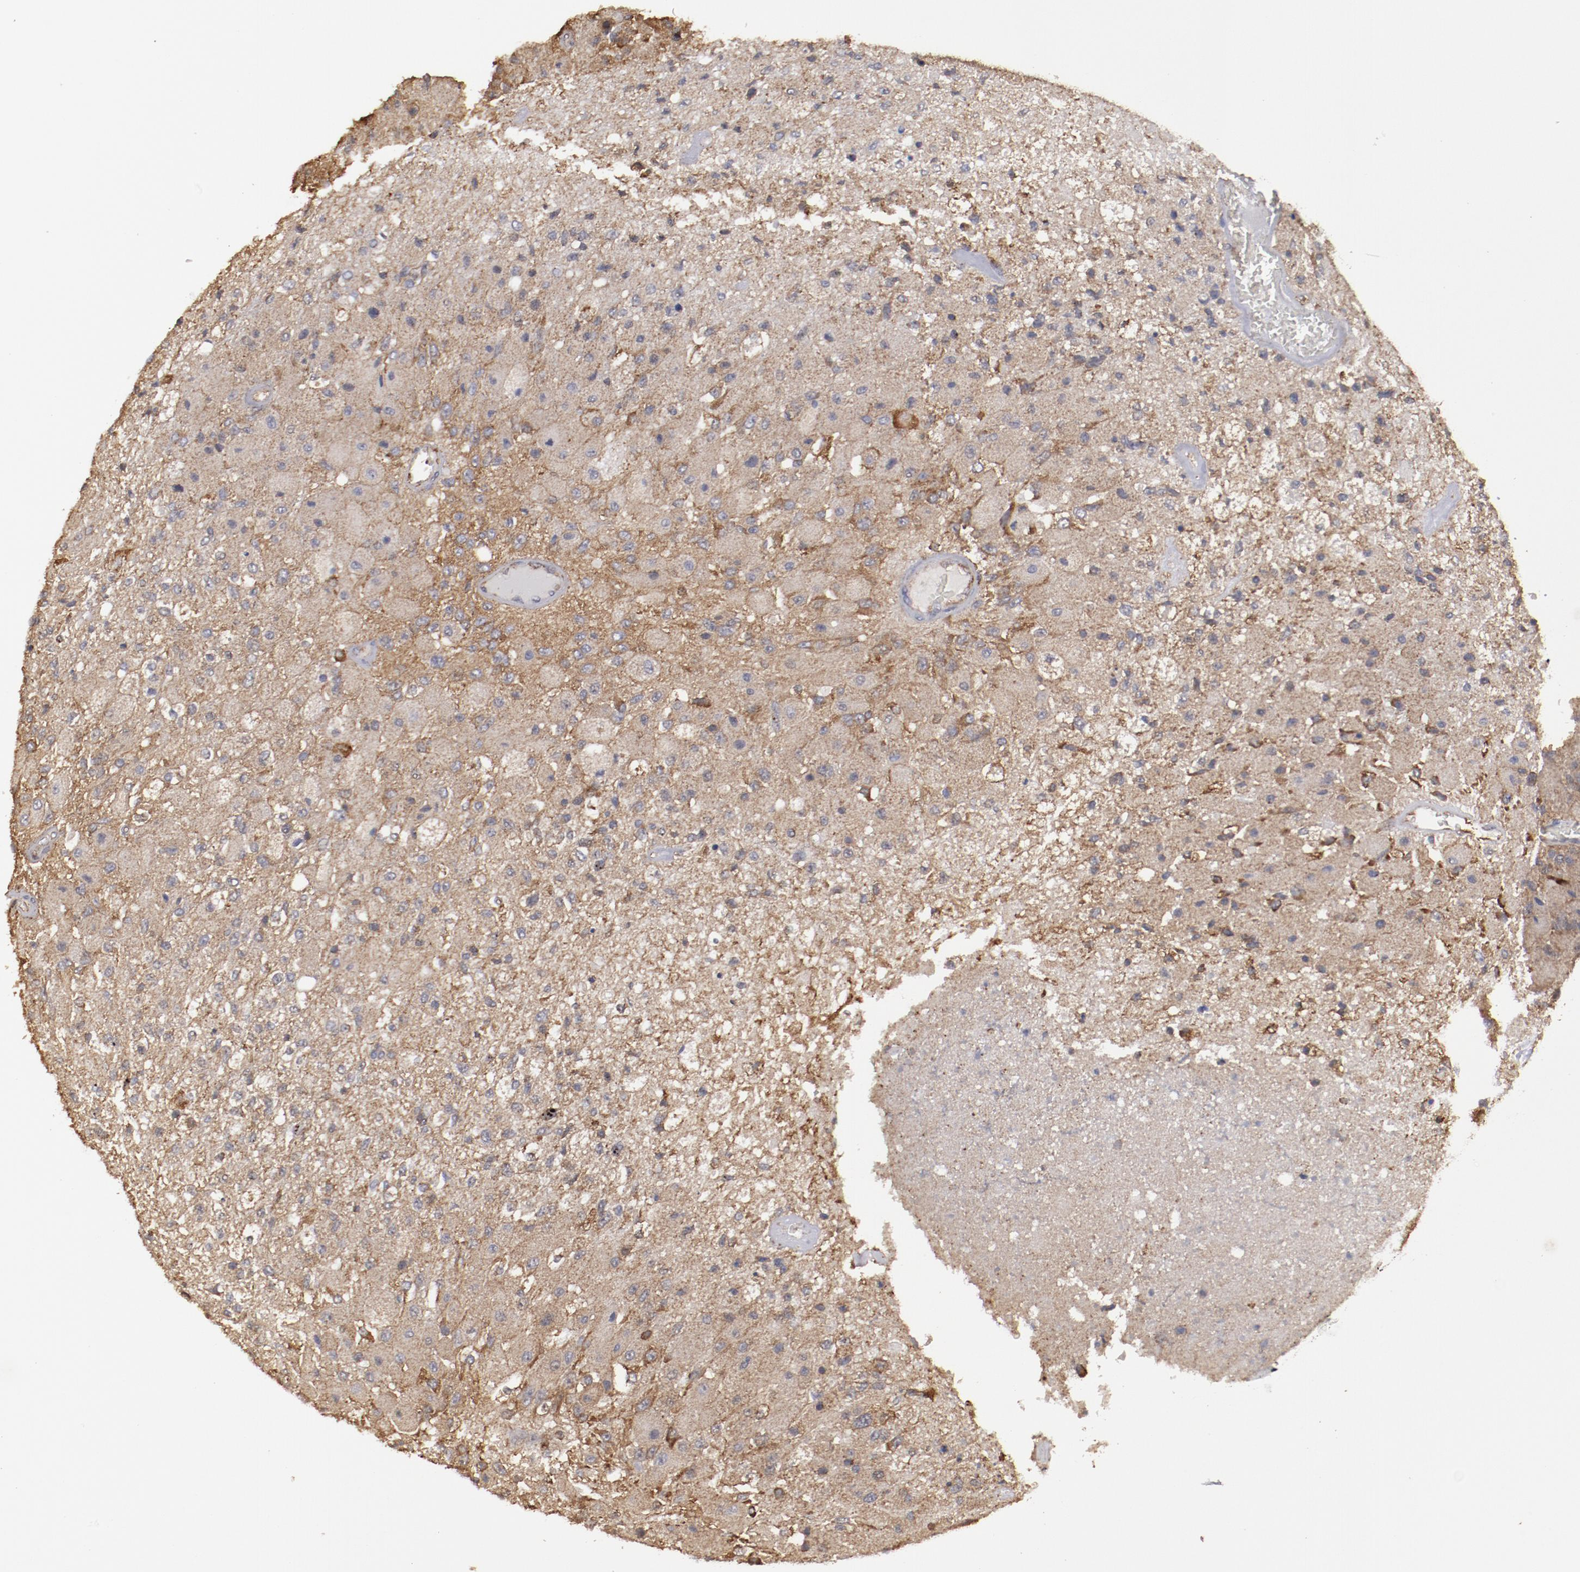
{"staining": {"intensity": "moderate", "quantity": "25%-75%", "location": "cytoplasmic/membranous"}, "tissue": "glioma", "cell_type": "Tumor cells", "image_type": "cancer", "snomed": [{"axis": "morphology", "description": "Normal tissue, NOS"}, {"axis": "morphology", "description": "Glioma, malignant, High grade"}, {"axis": "topography", "description": "Cerebral cortex"}], "caption": "A medium amount of moderate cytoplasmic/membranous positivity is identified in about 25%-75% of tumor cells in glioma tissue.", "gene": "RPS4Y1", "patient": {"sex": "male", "age": 77}}